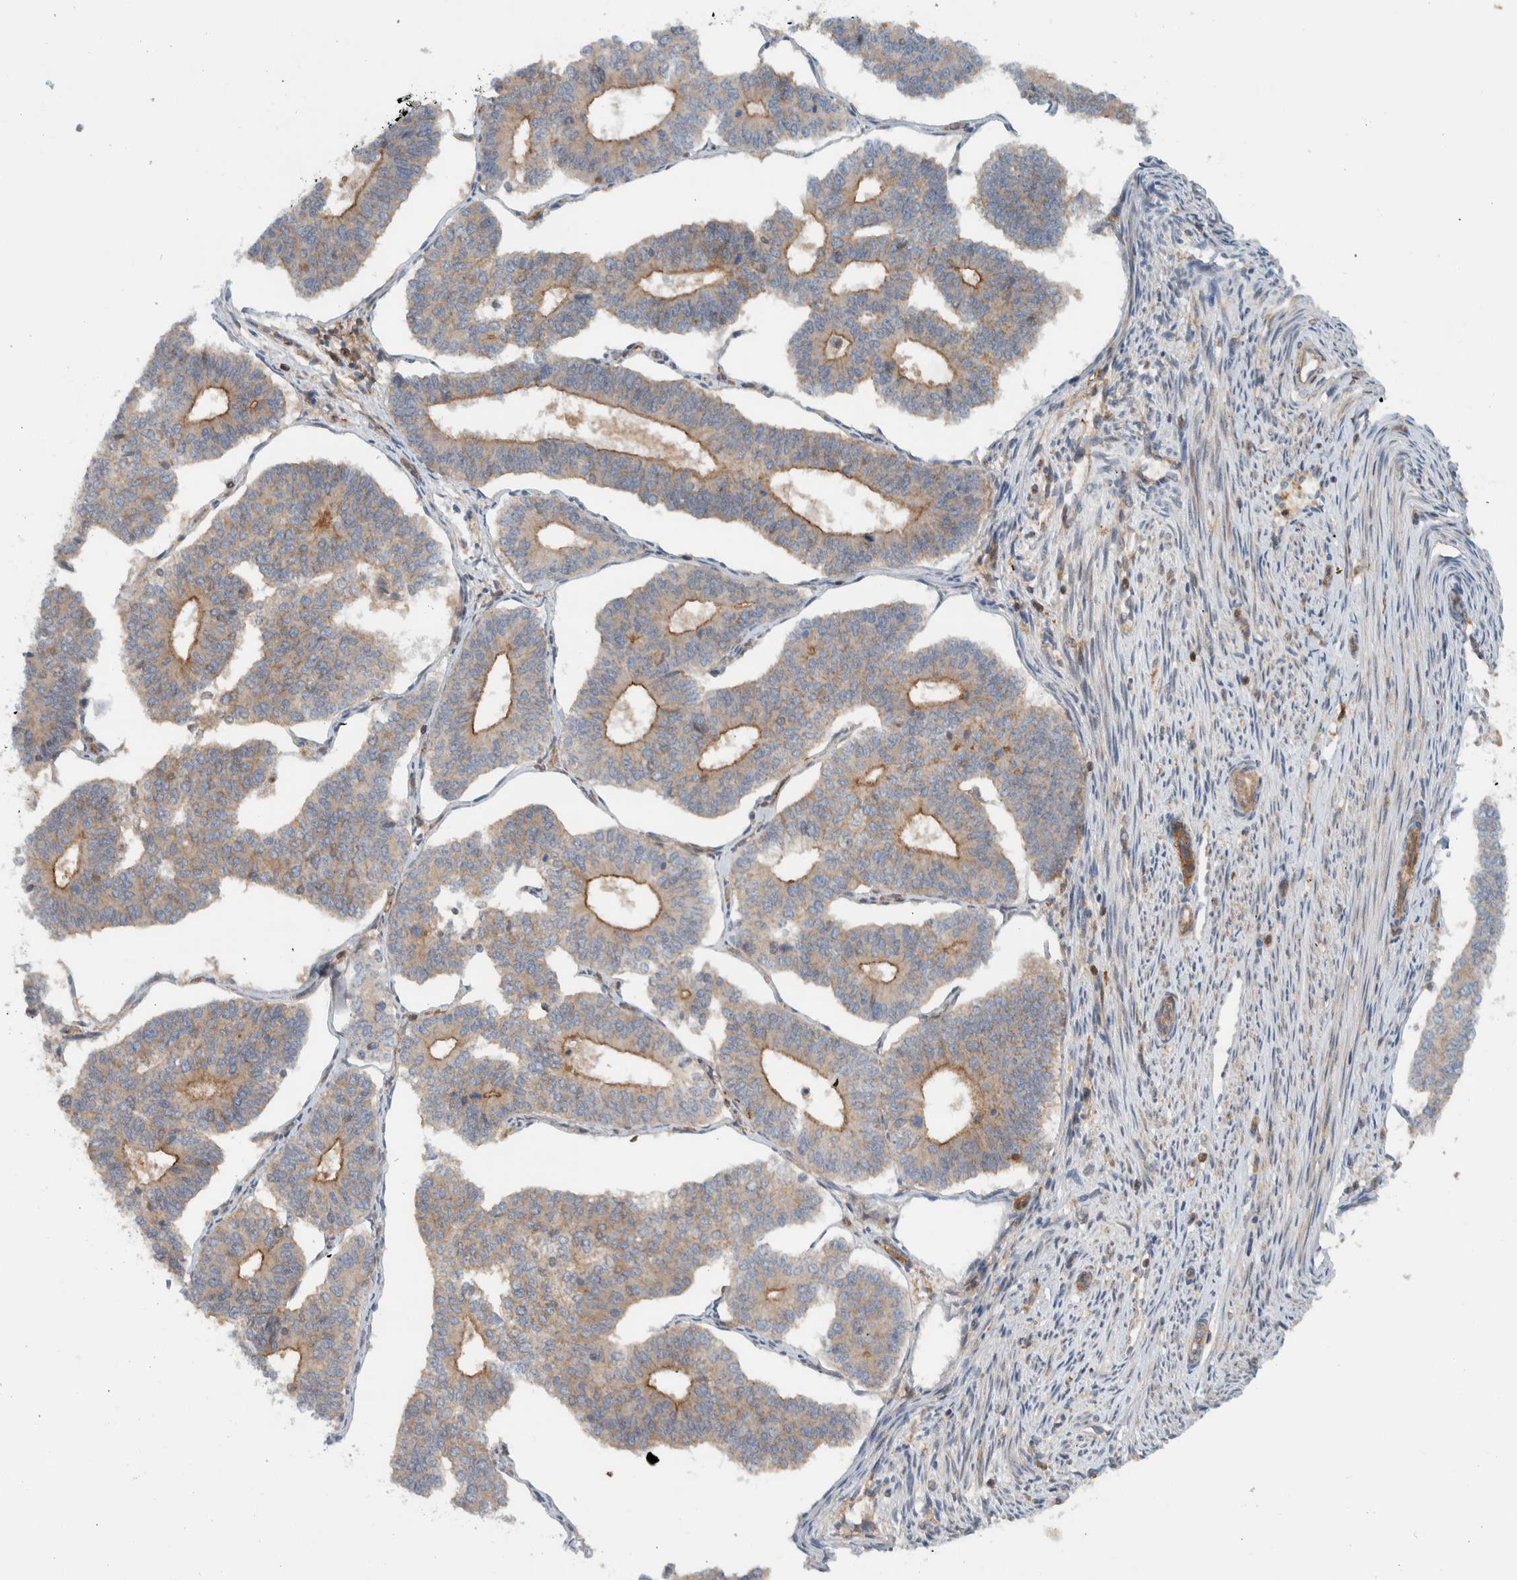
{"staining": {"intensity": "moderate", "quantity": "25%-75%", "location": "cytoplasmic/membranous"}, "tissue": "endometrial cancer", "cell_type": "Tumor cells", "image_type": "cancer", "snomed": [{"axis": "morphology", "description": "Adenocarcinoma, NOS"}, {"axis": "topography", "description": "Endometrium"}], "caption": "Immunohistochemical staining of human endometrial cancer (adenocarcinoma) exhibits medium levels of moderate cytoplasmic/membranous positivity in about 25%-75% of tumor cells. The staining was performed using DAB to visualize the protein expression in brown, while the nuclei were stained in blue with hematoxylin (Magnification: 20x).", "gene": "MPRIP", "patient": {"sex": "female", "age": 70}}